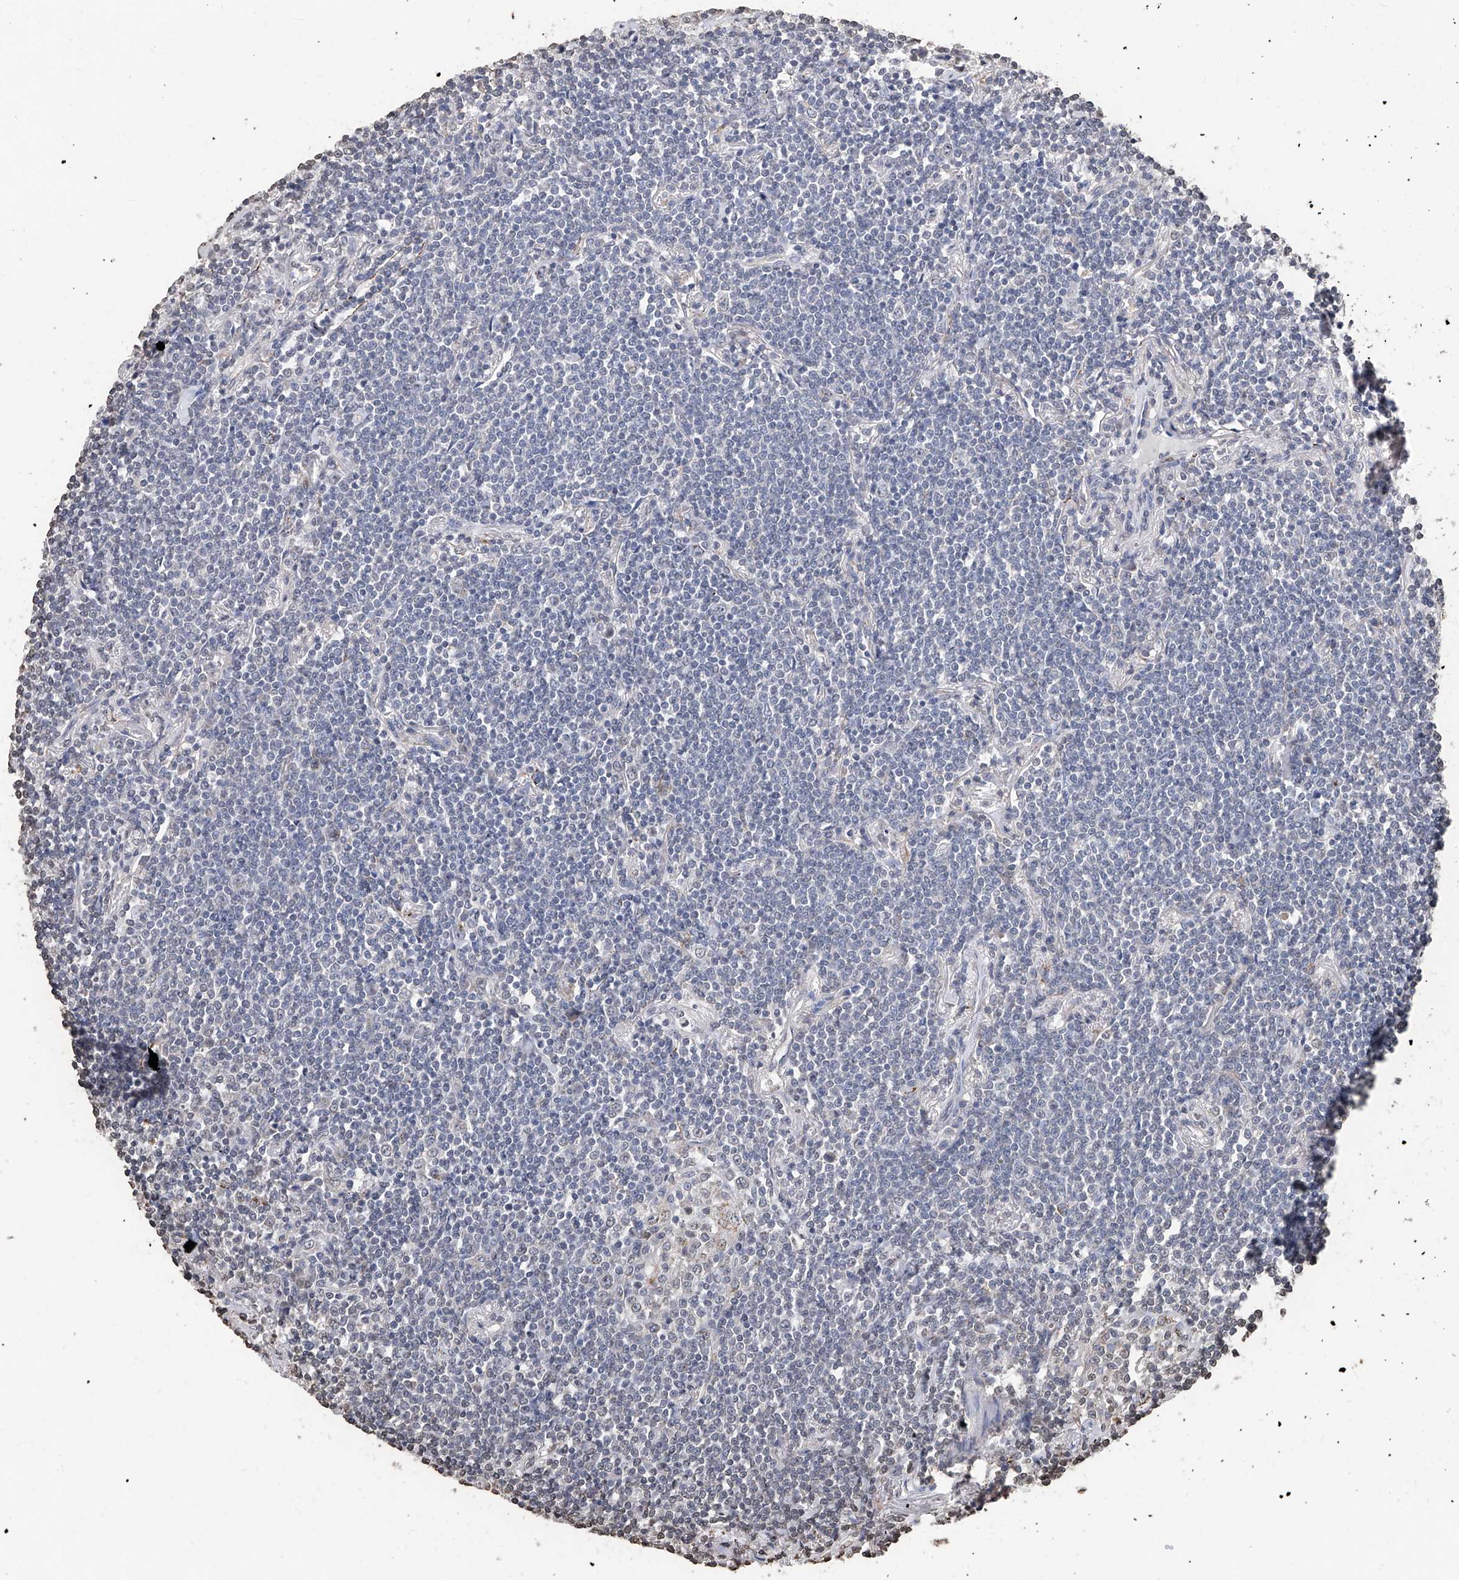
{"staining": {"intensity": "negative", "quantity": "none", "location": "none"}, "tissue": "lymphoma", "cell_type": "Tumor cells", "image_type": "cancer", "snomed": [{"axis": "morphology", "description": "Malignant lymphoma, non-Hodgkin's type, Low grade"}, {"axis": "topography", "description": "Lung"}], "caption": "High magnification brightfield microscopy of malignant lymphoma, non-Hodgkin's type (low-grade) stained with DAB (3,3'-diaminobenzidine) (brown) and counterstained with hematoxylin (blue): tumor cells show no significant expression.", "gene": "RP9", "patient": {"sex": "female", "age": 71}}